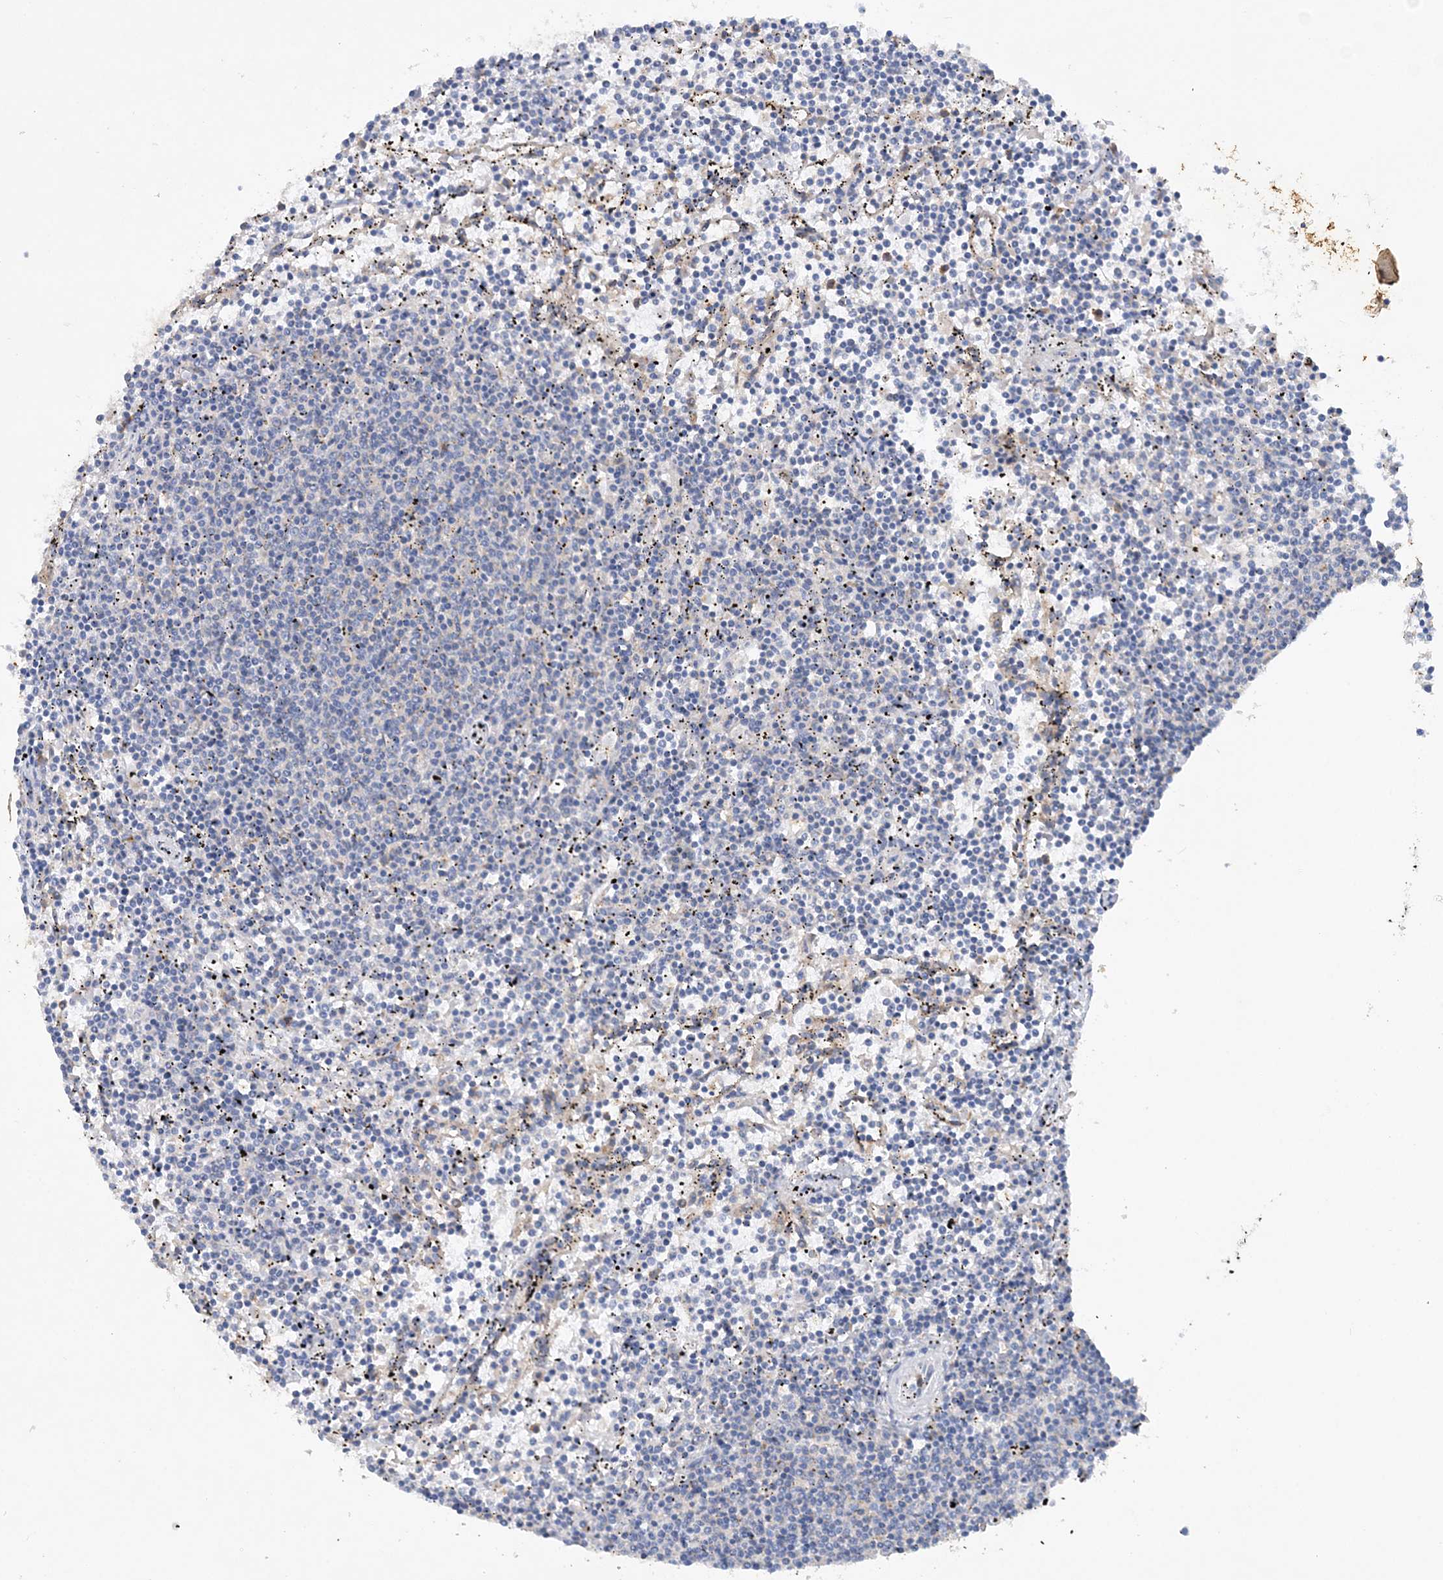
{"staining": {"intensity": "negative", "quantity": "none", "location": "none"}, "tissue": "lymphoma", "cell_type": "Tumor cells", "image_type": "cancer", "snomed": [{"axis": "morphology", "description": "Malignant lymphoma, non-Hodgkin's type, Low grade"}, {"axis": "topography", "description": "Spleen"}], "caption": "Human lymphoma stained for a protein using immunohistochemistry exhibits no expression in tumor cells.", "gene": "GRINA", "patient": {"sex": "female", "age": 50}}